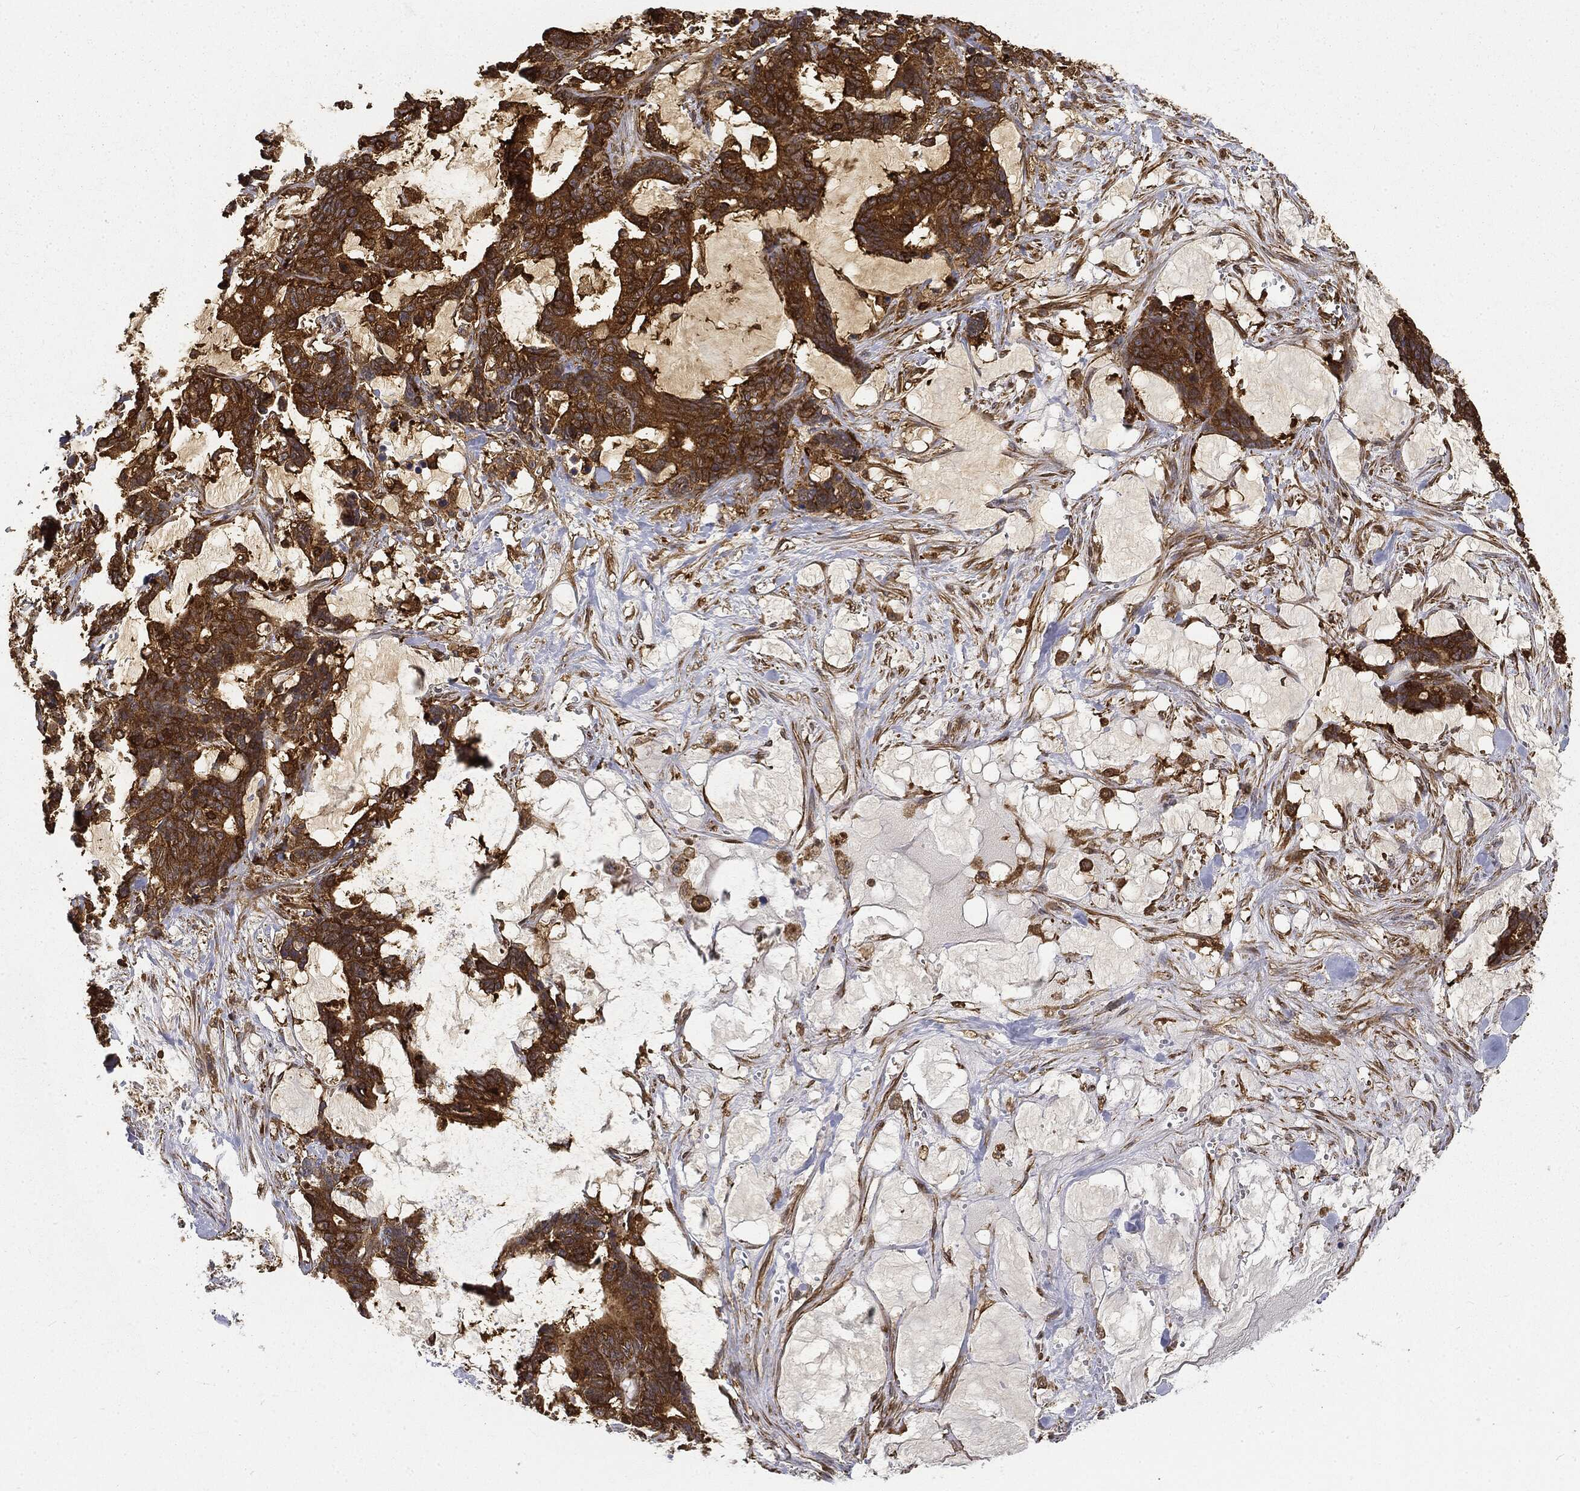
{"staining": {"intensity": "strong", "quantity": ">75%", "location": "cytoplasmic/membranous"}, "tissue": "stomach cancer", "cell_type": "Tumor cells", "image_type": "cancer", "snomed": [{"axis": "morphology", "description": "Normal tissue, NOS"}, {"axis": "morphology", "description": "Adenocarcinoma, NOS"}, {"axis": "topography", "description": "Stomach"}], "caption": "IHC histopathology image of adenocarcinoma (stomach) stained for a protein (brown), which exhibits high levels of strong cytoplasmic/membranous staining in approximately >75% of tumor cells.", "gene": "WDR1", "patient": {"sex": "female", "age": 64}}